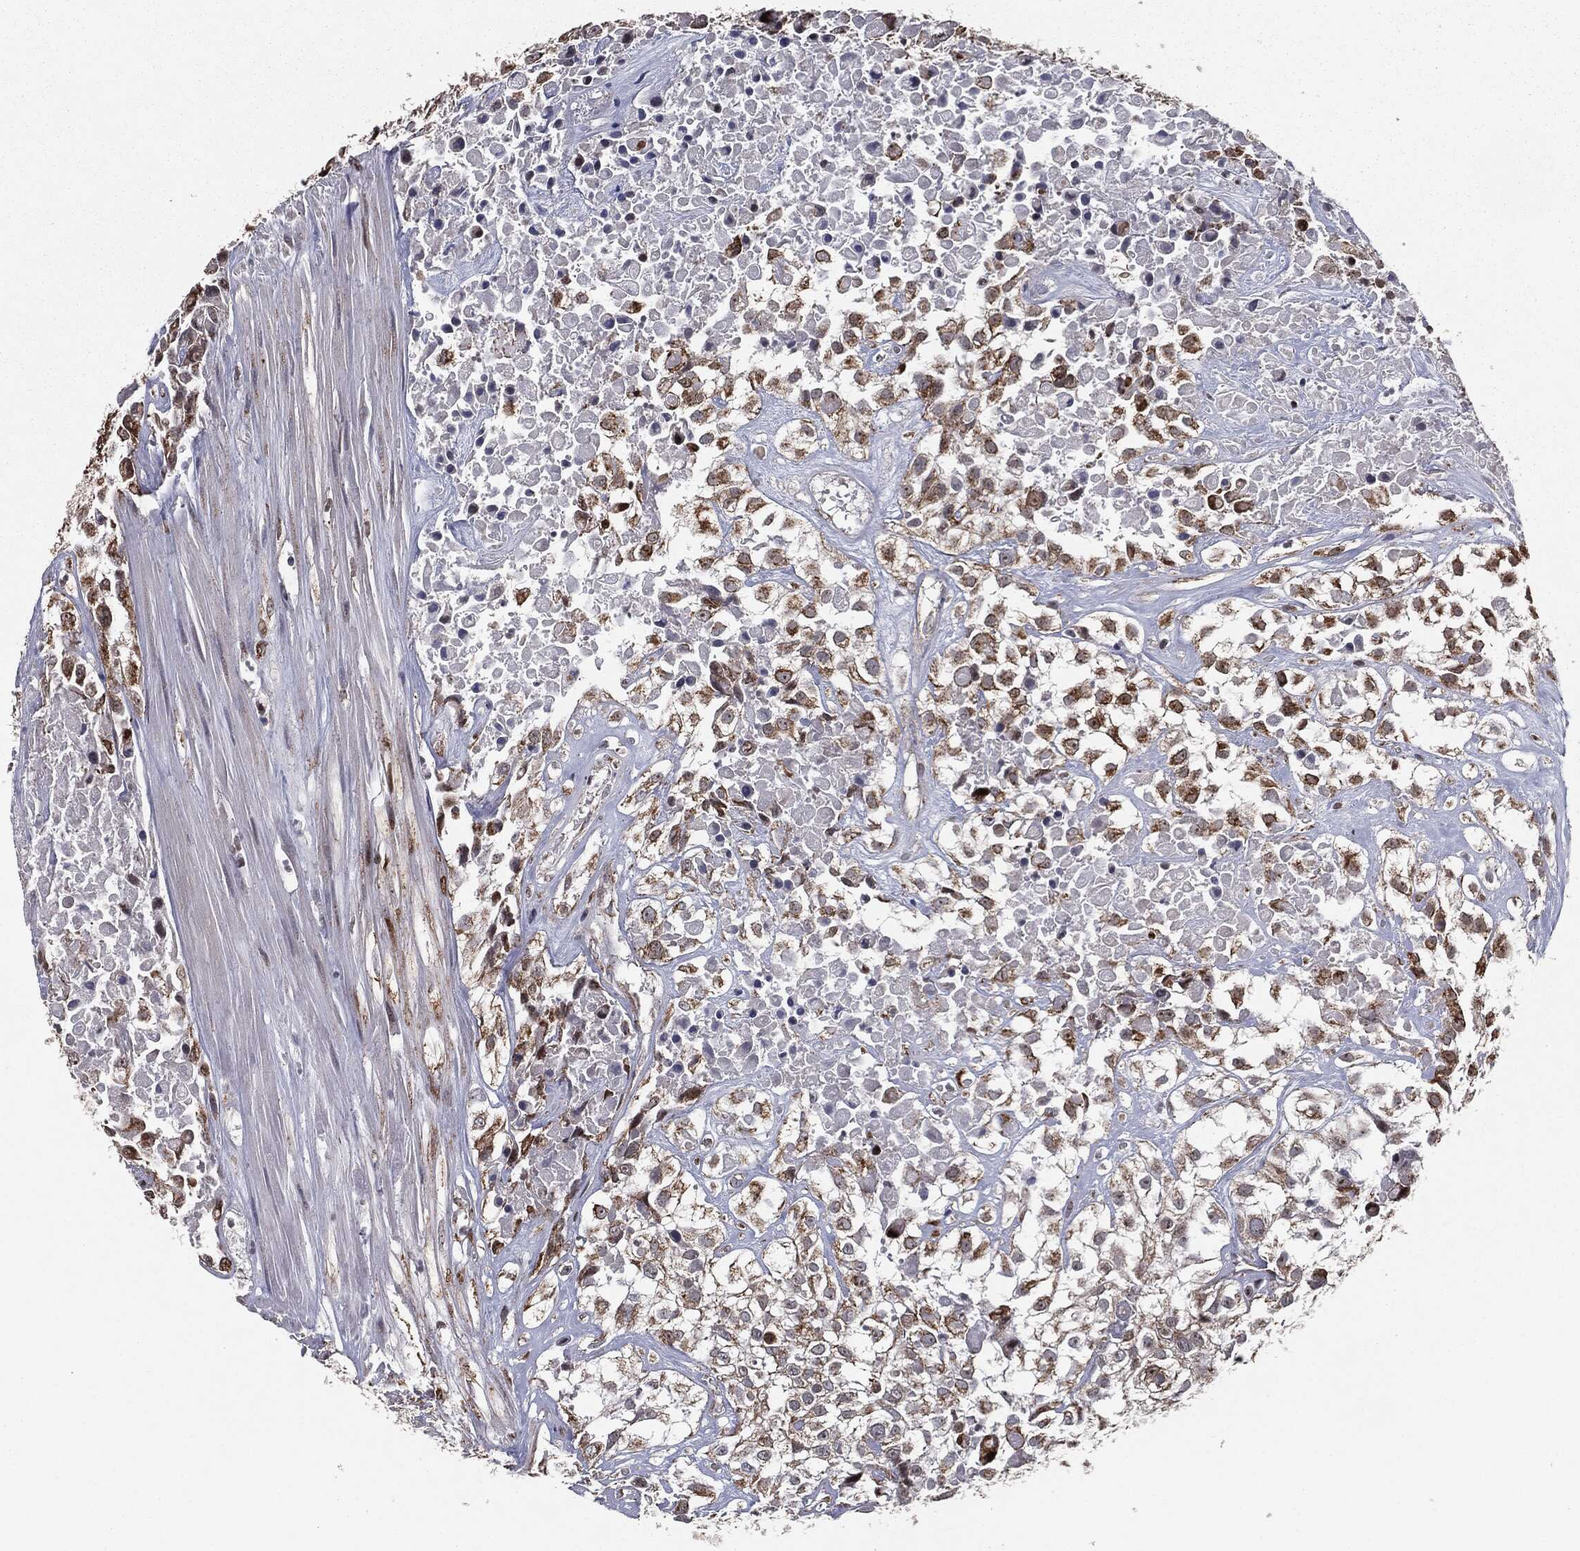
{"staining": {"intensity": "strong", "quantity": "25%-75%", "location": "cytoplasmic/membranous"}, "tissue": "urothelial cancer", "cell_type": "Tumor cells", "image_type": "cancer", "snomed": [{"axis": "morphology", "description": "Urothelial carcinoma, High grade"}, {"axis": "topography", "description": "Urinary bladder"}], "caption": "Immunohistochemical staining of urothelial cancer exhibits high levels of strong cytoplasmic/membranous protein expression in about 25%-75% of tumor cells.", "gene": "CHCHD2", "patient": {"sex": "male", "age": 56}}